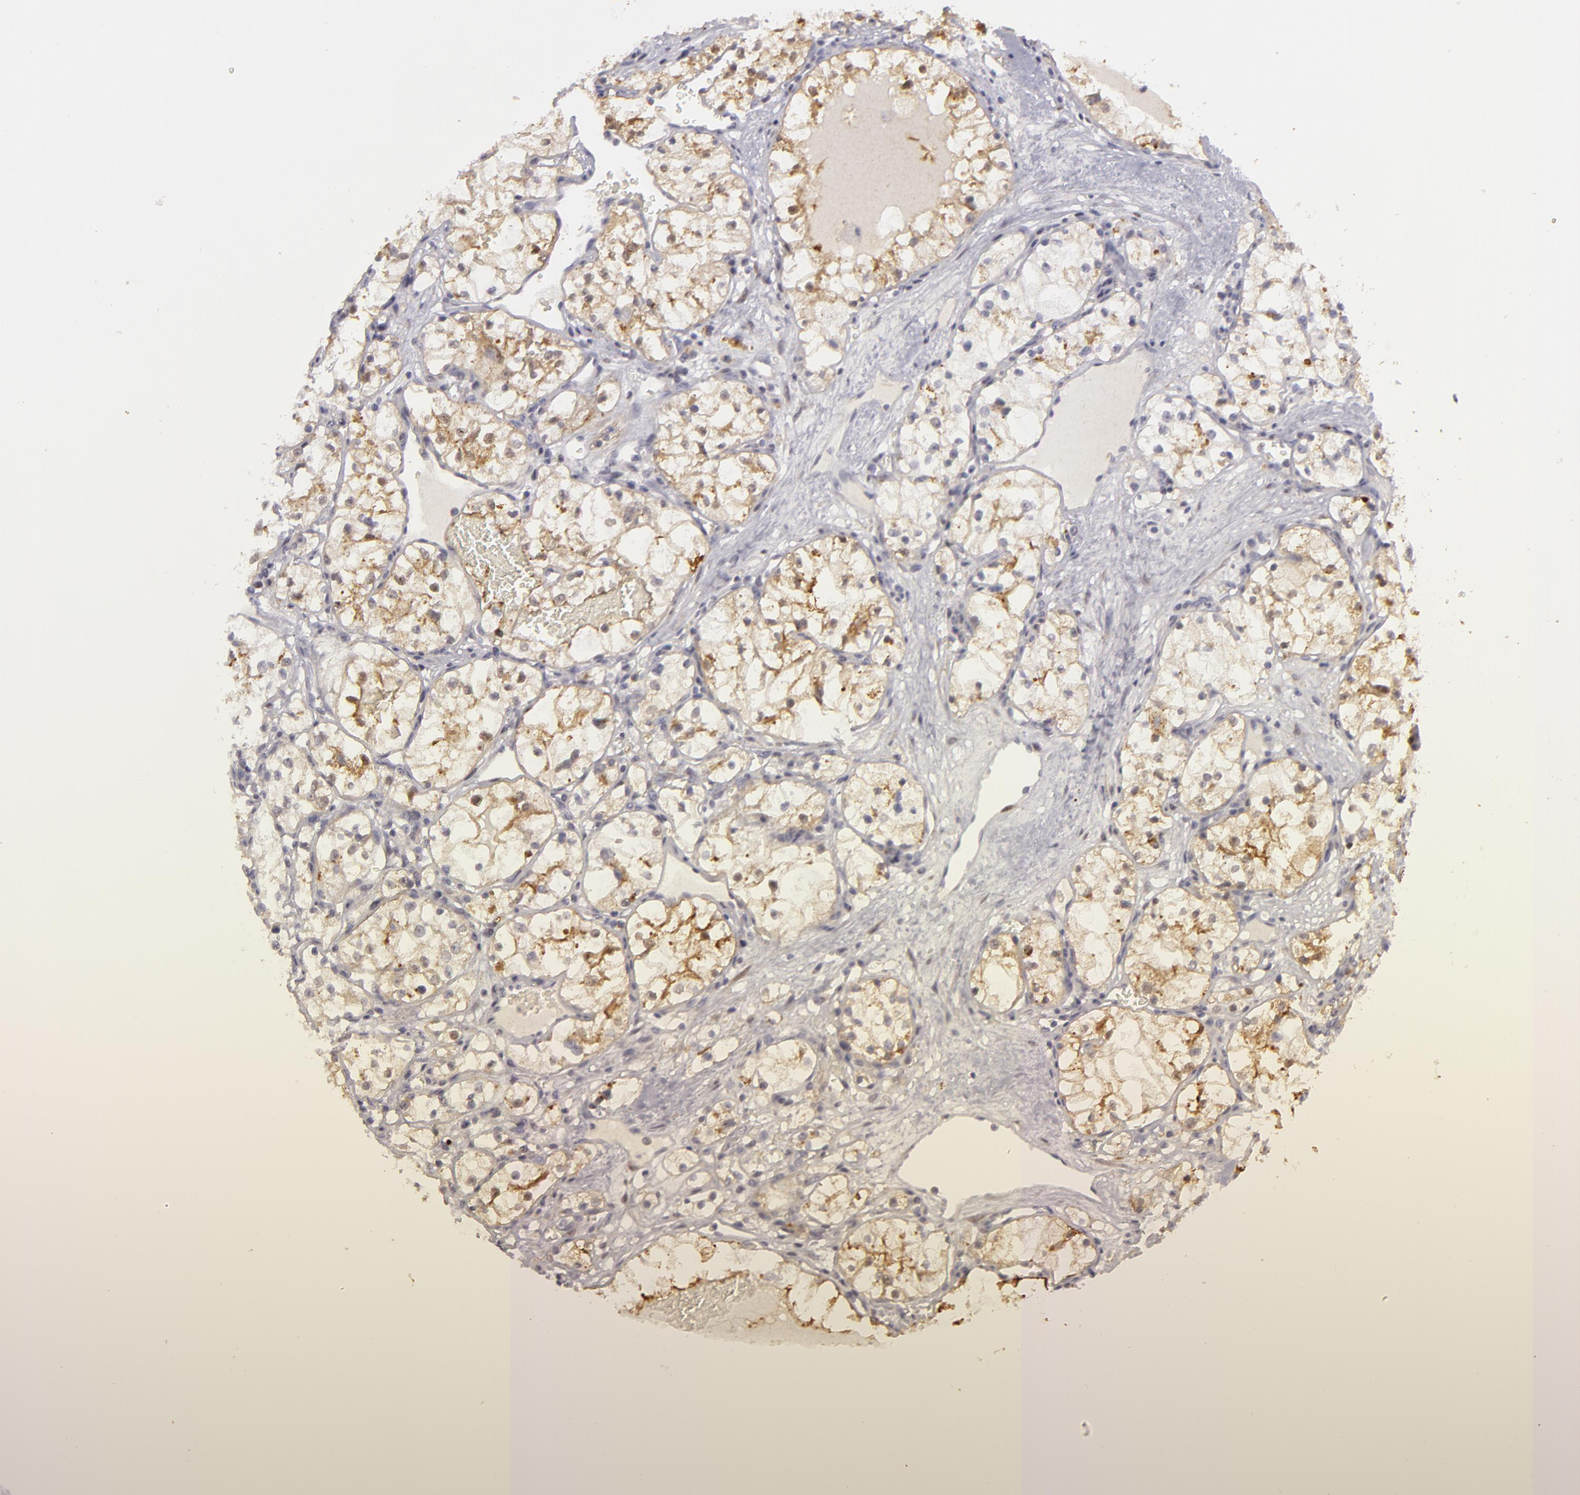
{"staining": {"intensity": "moderate", "quantity": ">75%", "location": "cytoplasmic/membranous"}, "tissue": "renal cancer", "cell_type": "Tumor cells", "image_type": "cancer", "snomed": [{"axis": "morphology", "description": "Adenocarcinoma, NOS"}, {"axis": "topography", "description": "Kidney"}], "caption": "A brown stain shows moderate cytoplasmic/membranous expression of a protein in human adenocarcinoma (renal) tumor cells.", "gene": "EFS", "patient": {"sex": "male", "age": 61}}